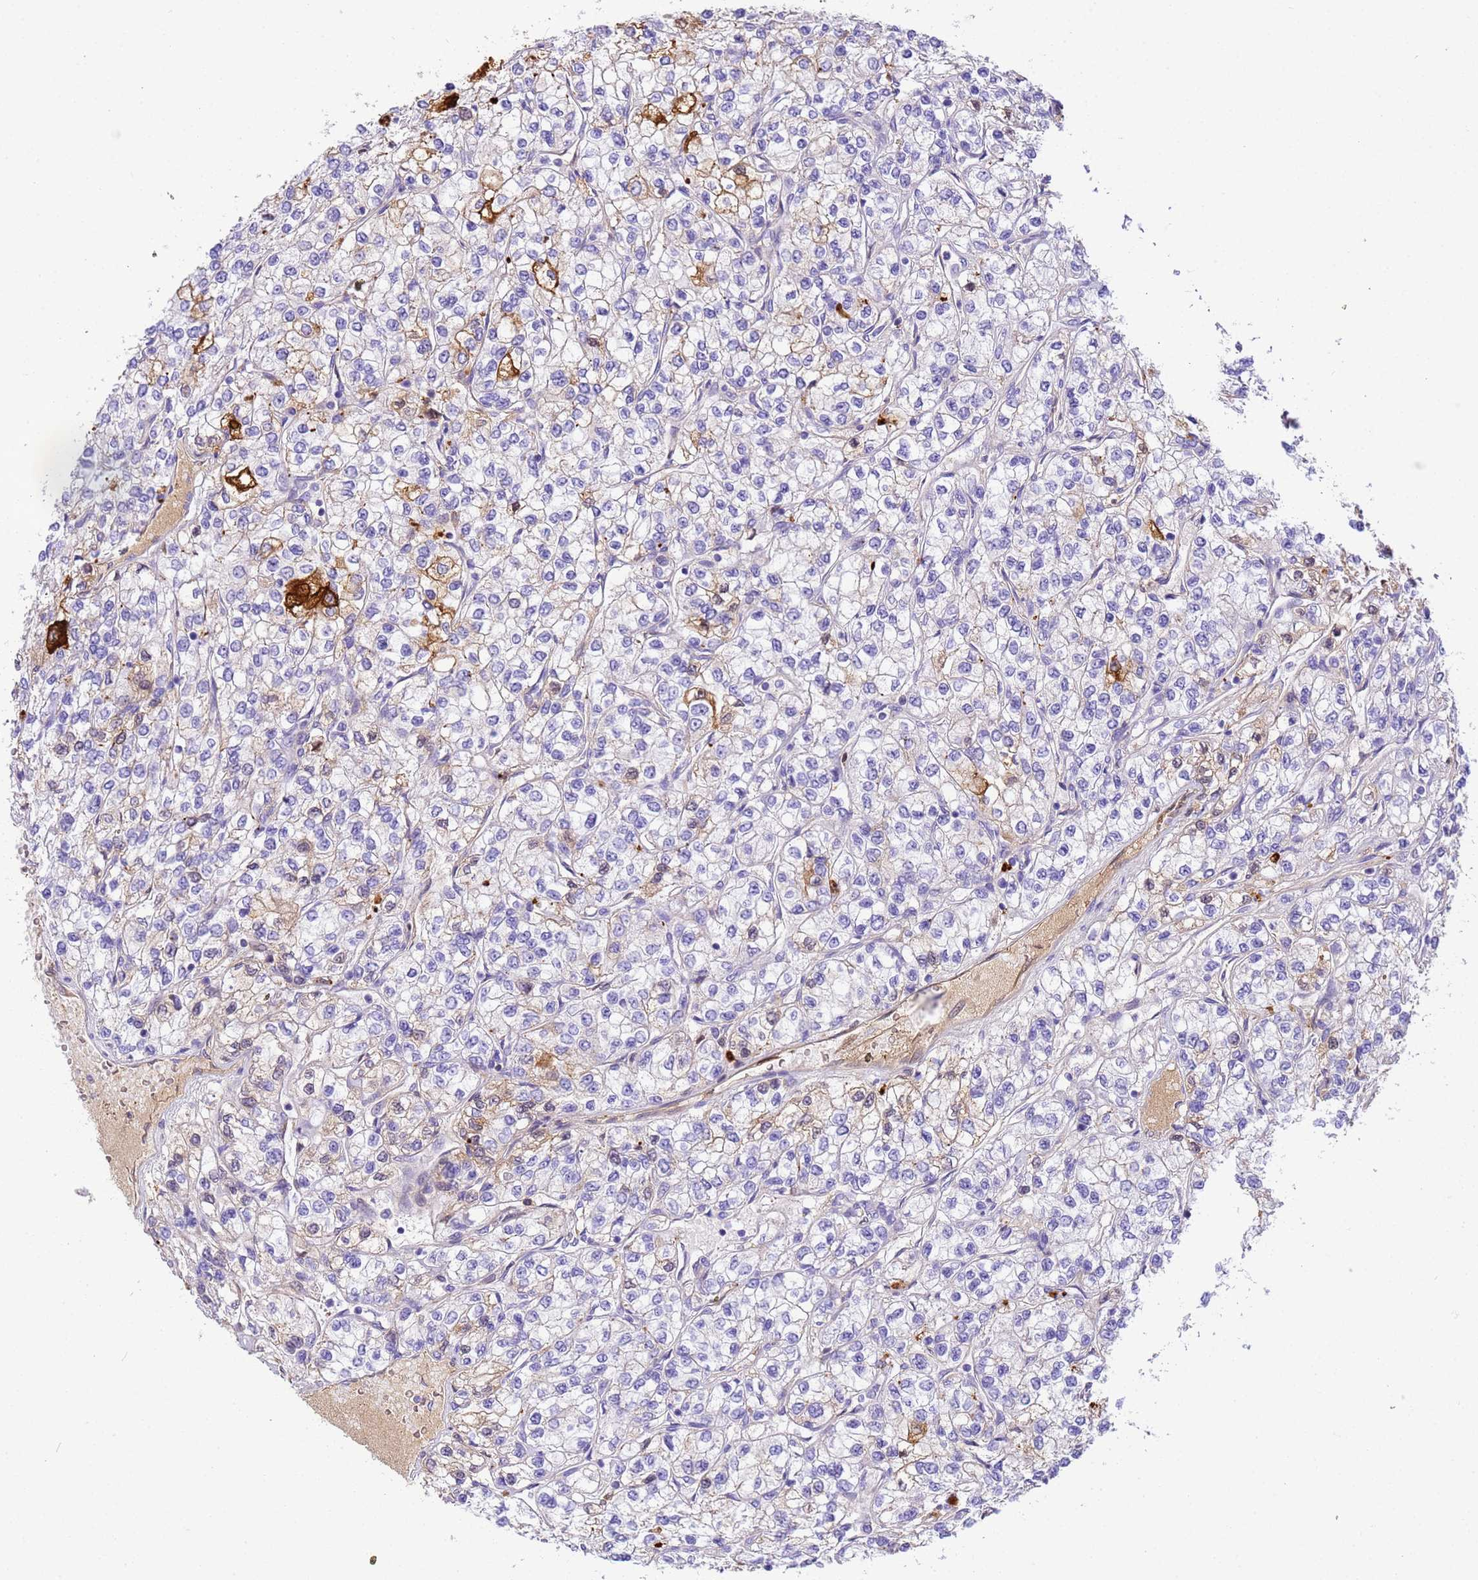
{"staining": {"intensity": "negative", "quantity": "none", "location": "none"}, "tissue": "renal cancer", "cell_type": "Tumor cells", "image_type": "cancer", "snomed": [{"axis": "morphology", "description": "Adenocarcinoma, NOS"}, {"axis": "topography", "description": "Kidney"}], "caption": "DAB (3,3'-diaminobenzidine) immunohistochemical staining of human renal adenocarcinoma demonstrates no significant positivity in tumor cells.", "gene": "CFHR2", "patient": {"sex": "male", "age": 80}}